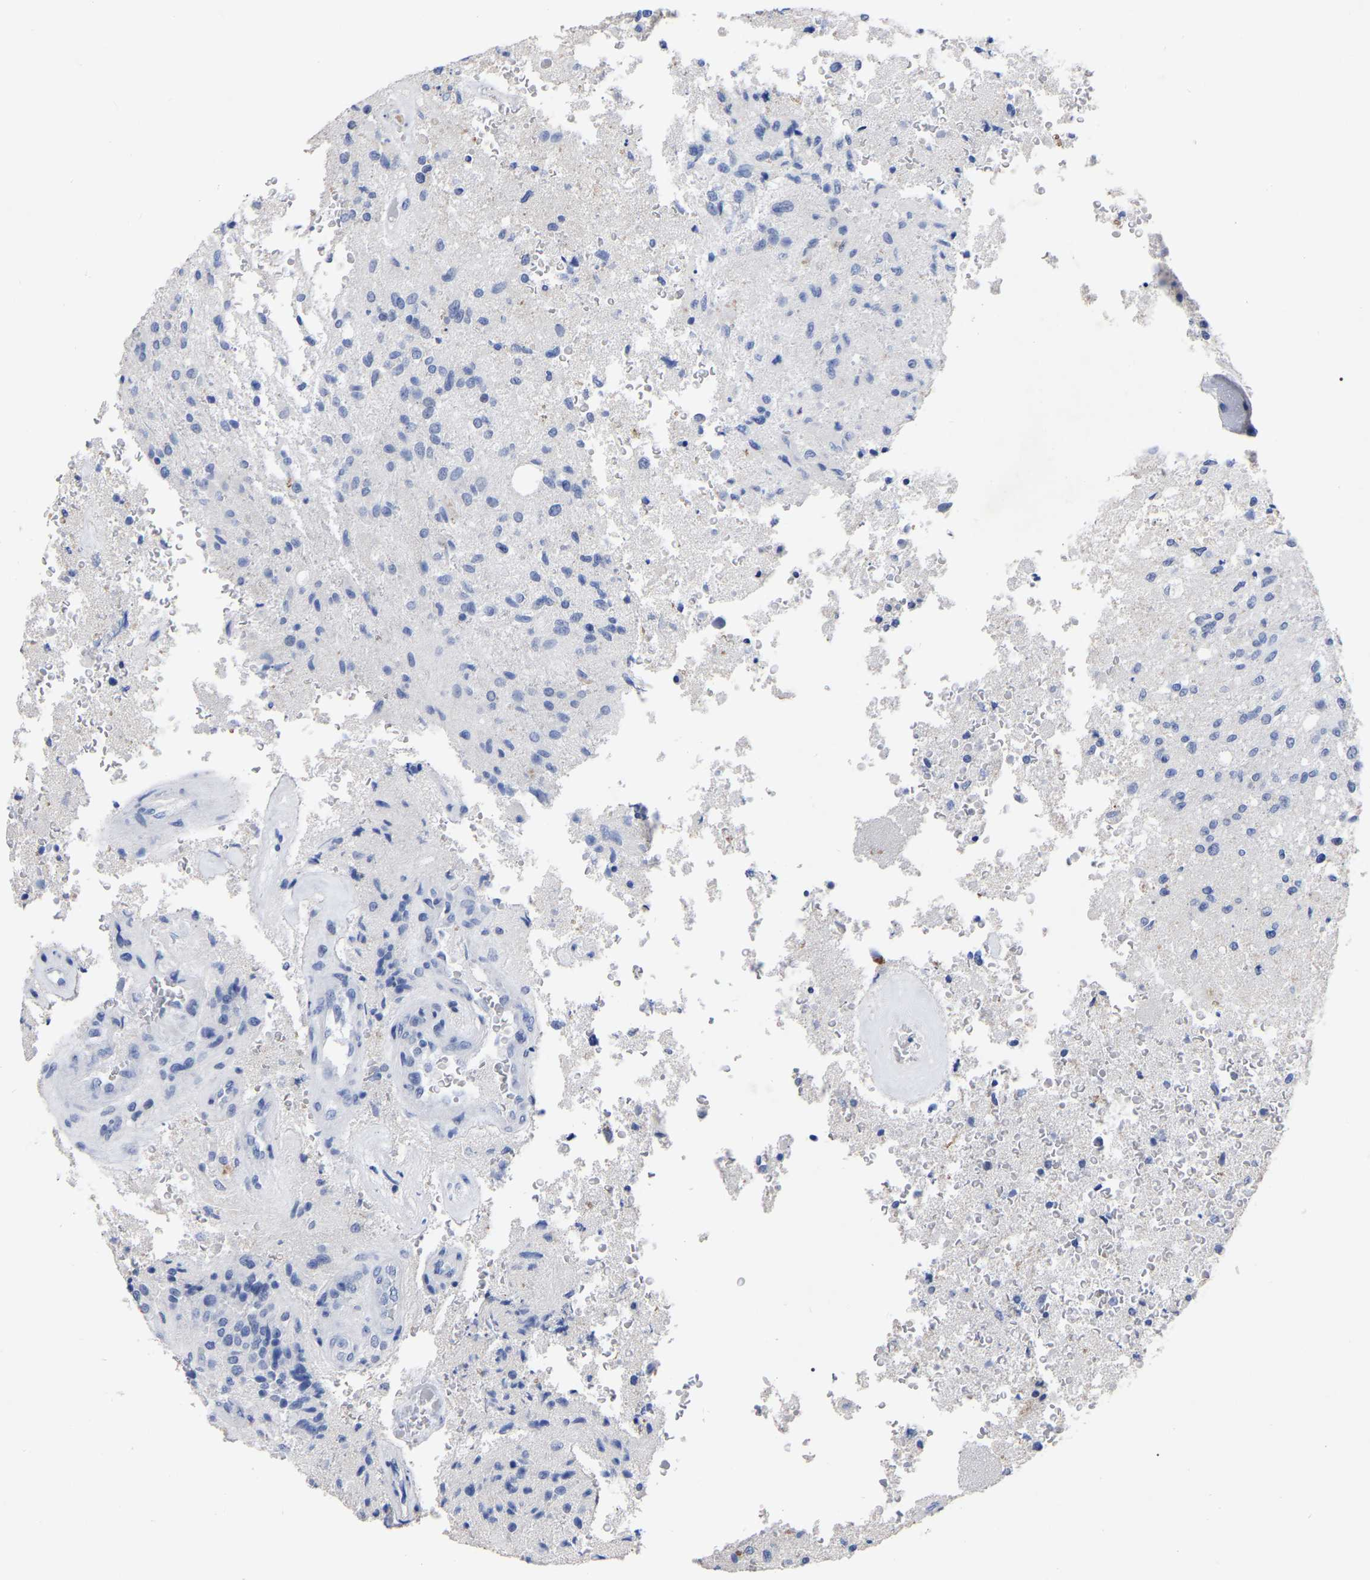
{"staining": {"intensity": "negative", "quantity": "none", "location": "none"}, "tissue": "glioma", "cell_type": "Tumor cells", "image_type": "cancer", "snomed": [{"axis": "morphology", "description": "Normal tissue, NOS"}, {"axis": "morphology", "description": "Glioma, malignant, High grade"}, {"axis": "topography", "description": "Cerebral cortex"}], "caption": "Photomicrograph shows no protein positivity in tumor cells of malignant high-grade glioma tissue. (DAB (3,3'-diaminobenzidine) IHC with hematoxylin counter stain).", "gene": "ANXA13", "patient": {"sex": "male", "age": 77}}